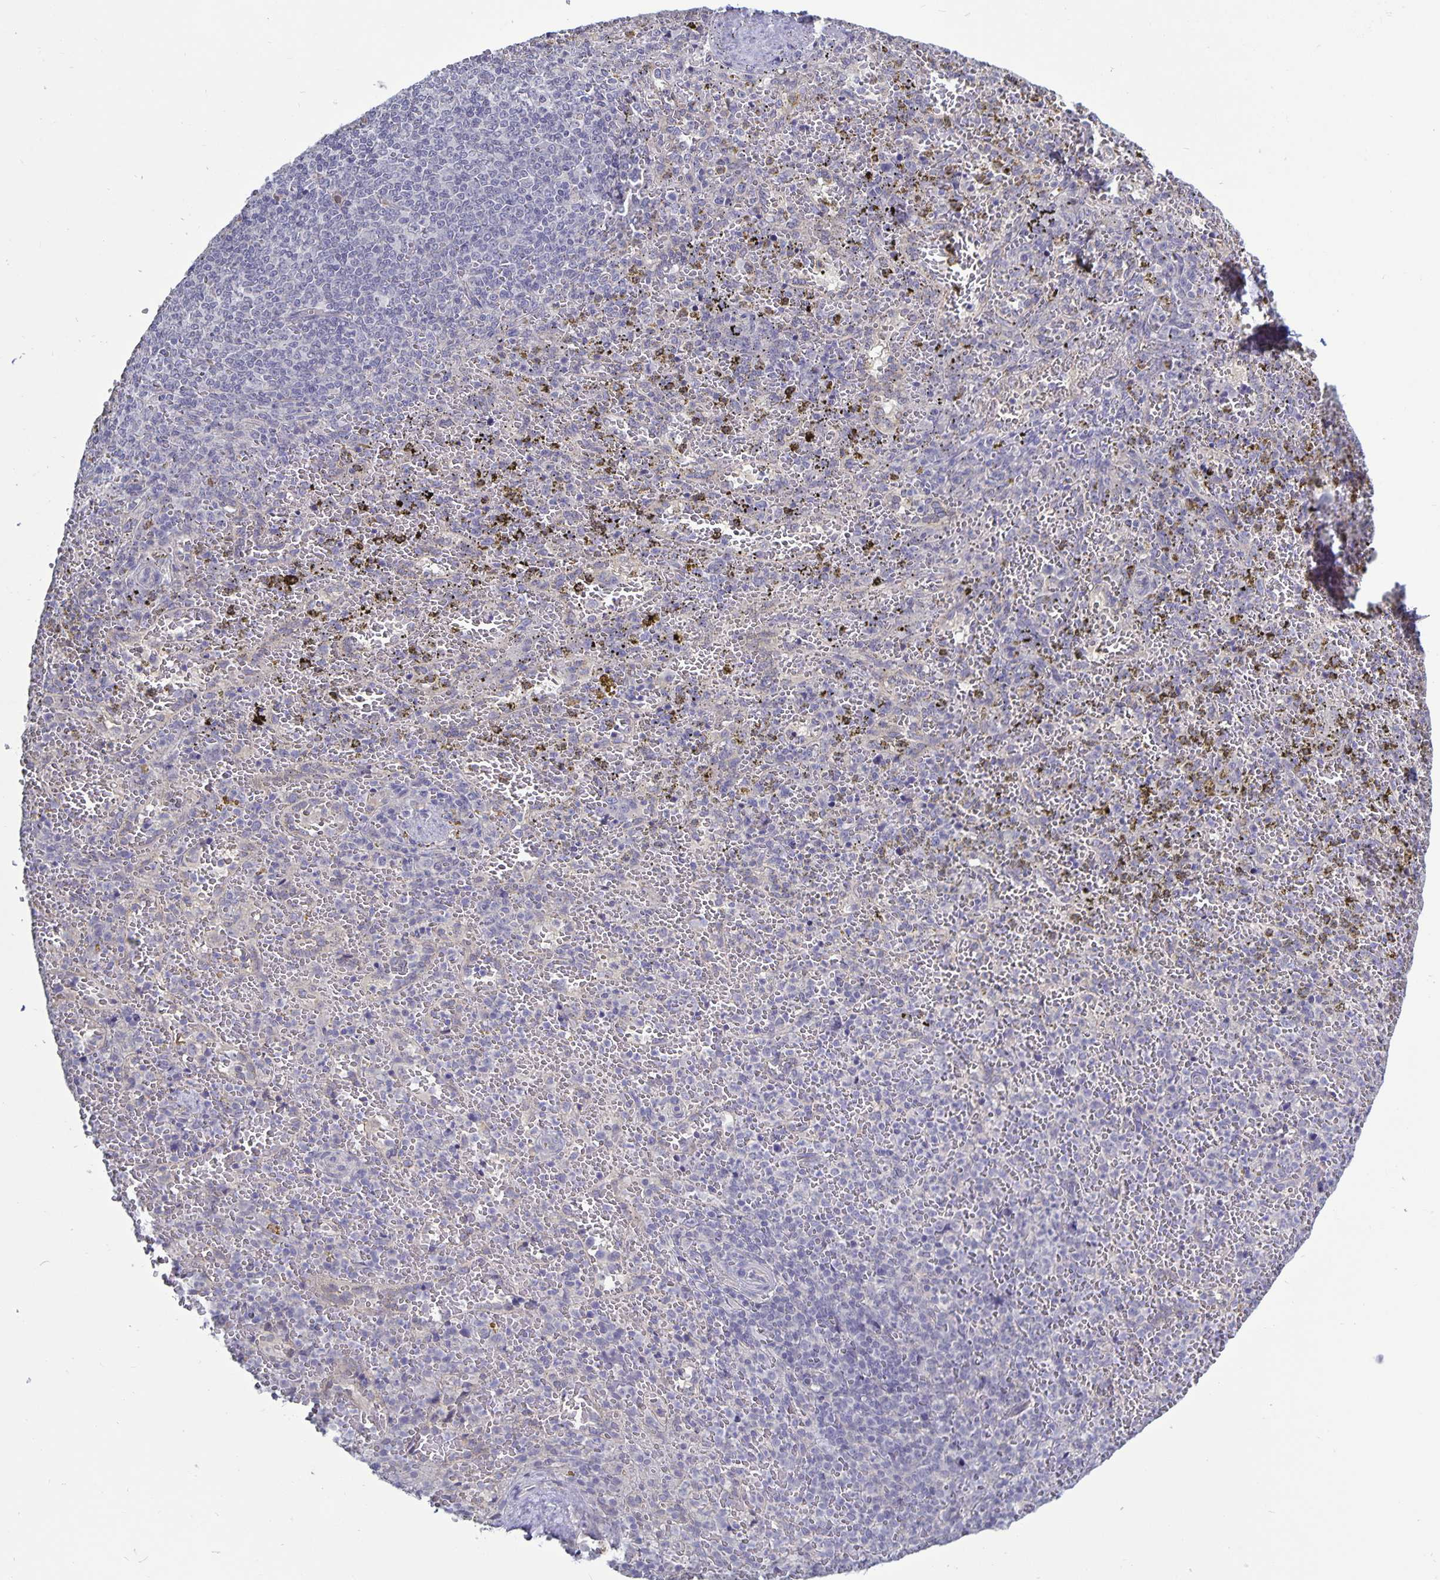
{"staining": {"intensity": "negative", "quantity": "none", "location": "none"}, "tissue": "spleen", "cell_type": "Cells in red pulp", "image_type": "normal", "snomed": [{"axis": "morphology", "description": "Normal tissue, NOS"}, {"axis": "topography", "description": "Spleen"}], "caption": "Spleen was stained to show a protein in brown. There is no significant expression in cells in red pulp. Brightfield microscopy of immunohistochemistry (IHC) stained with DAB (brown) and hematoxylin (blue), captured at high magnification.", "gene": "PLCB3", "patient": {"sex": "female", "age": 50}}